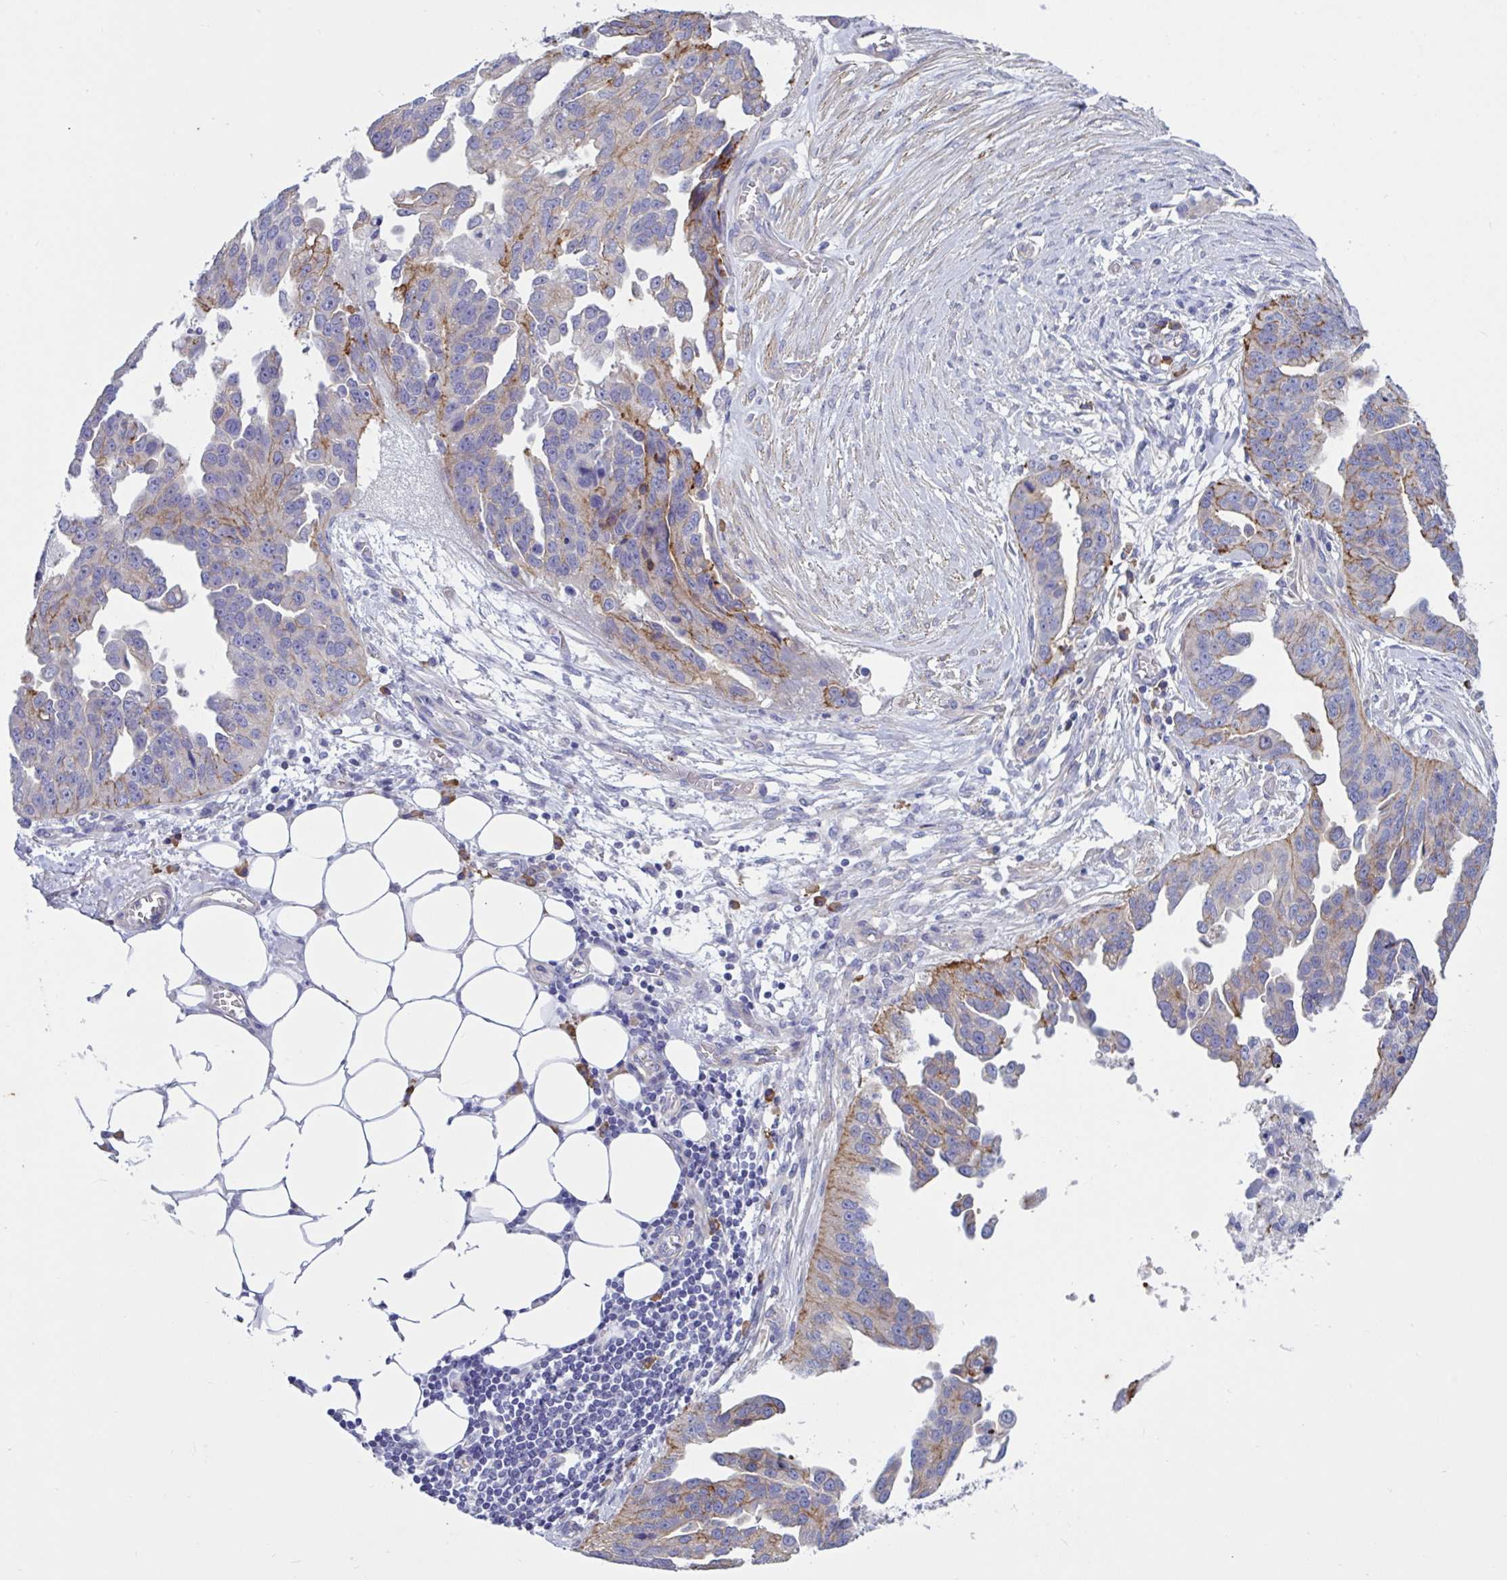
{"staining": {"intensity": "moderate", "quantity": "<25%", "location": "cytoplasmic/membranous"}, "tissue": "ovarian cancer", "cell_type": "Tumor cells", "image_type": "cancer", "snomed": [{"axis": "morphology", "description": "Cystadenocarcinoma, serous, NOS"}, {"axis": "topography", "description": "Ovary"}], "caption": "A low amount of moderate cytoplasmic/membranous positivity is seen in approximately <25% of tumor cells in serous cystadenocarcinoma (ovarian) tissue. Using DAB (3,3'-diaminobenzidine) (brown) and hematoxylin (blue) stains, captured at high magnification using brightfield microscopy.", "gene": "SLC66A1", "patient": {"sex": "female", "age": 75}}